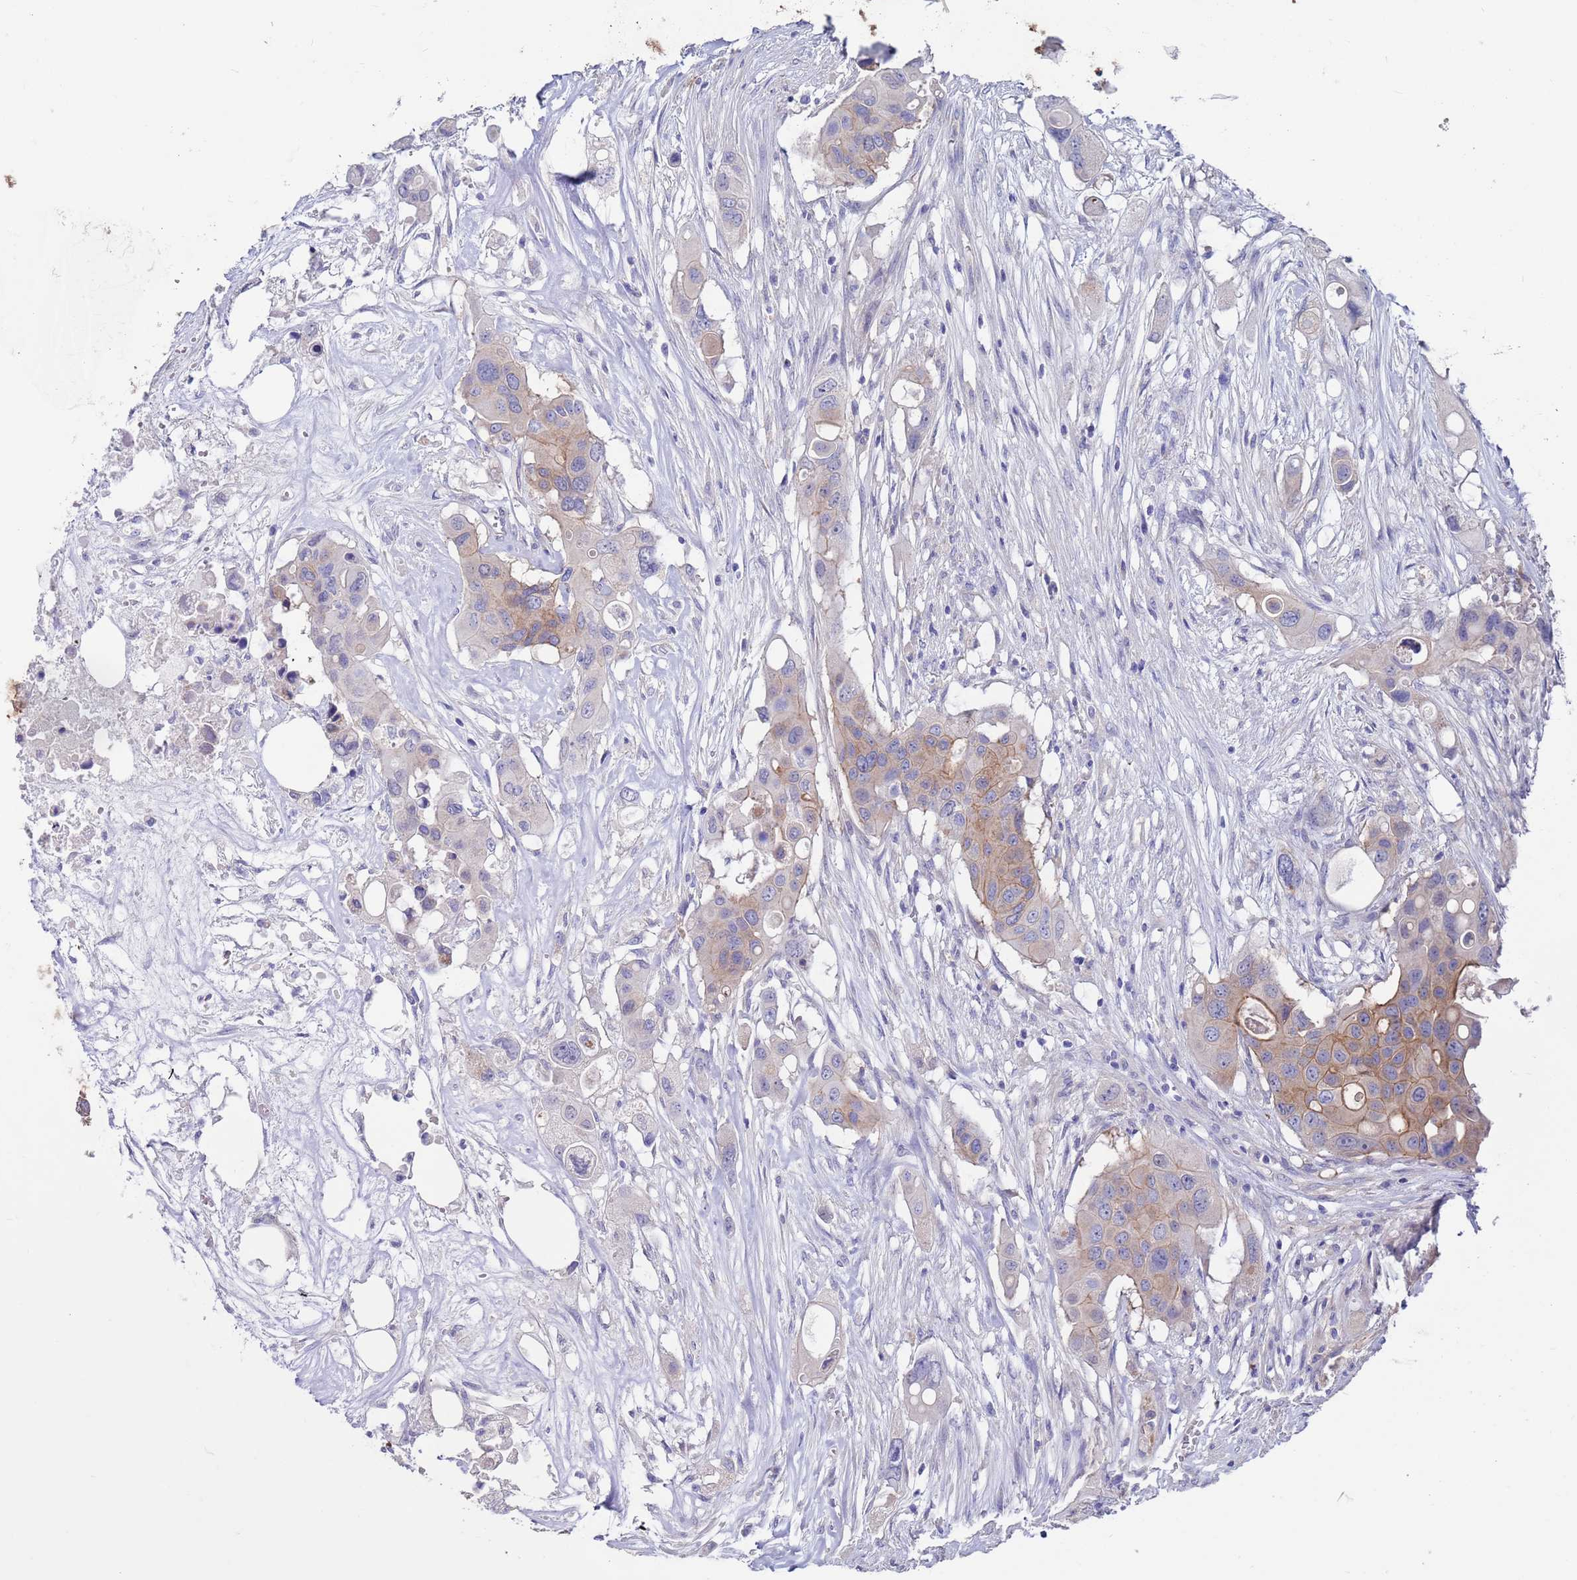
{"staining": {"intensity": "moderate", "quantity": "25%-75%", "location": "cytoplasmic/membranous"}, "tissue": "colorectal cancer", "cell_type": "Tumor cells", "image_type": "cancer", "snomed": [{"axis": "morphology", "description": "Adenocarcinoma, NOS"}, {"axis": "topography", "description": "Colon"}], "caption": "Immunohistochemical staining of human colorectal cancer (adenocarcinoma) reveals medium levels of moderate cytoplasmic/membranous expression in approximately 25%-75% of tumor cells.", "gene": "KRTCAP3", "patient": {"sex": "male", "age": 77}}